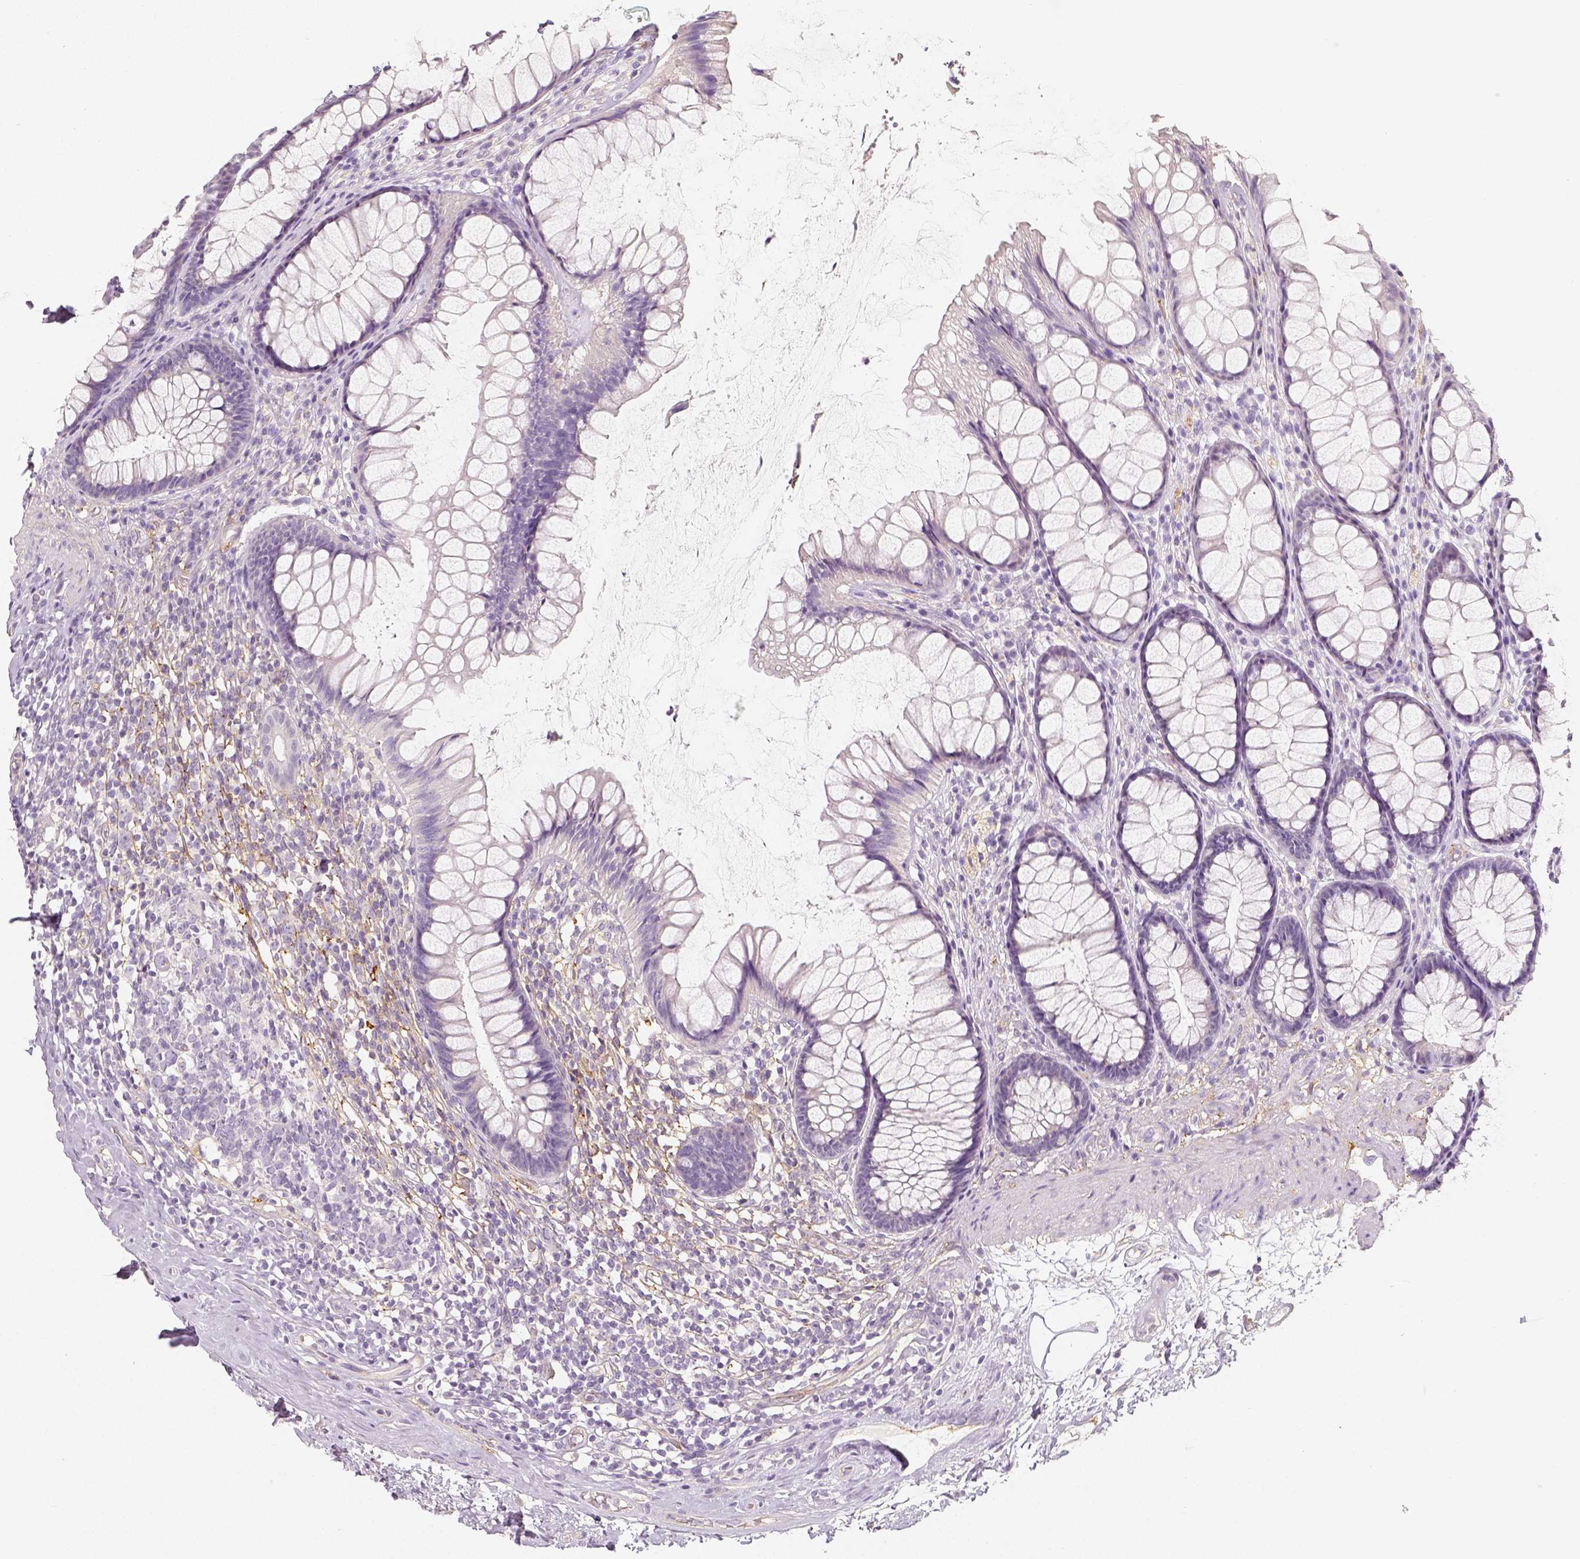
{"staining": {"intensity": "negative", "quantity": "none", "location": "none"}, "tissue": "rectum", "cell_type": "Glandular cells", "image_type": "normal", "snomed": [{"axis": "morphology", "description": "Normal tissue, NOS"}, {"axis": "topography", "description": "Rectum"}], "caption": "The histopathology image exhibits no staining of glandular cells in benign rectum. The staining was performed using DAB (3,3'-diaminobenzidine) to visualize the protein expression in brown, while the nuclei were stained in blue with hematoxylin (Magnification: 20x).", "gene": "THY1", "patient": {"sex": "male", "age": 72}}